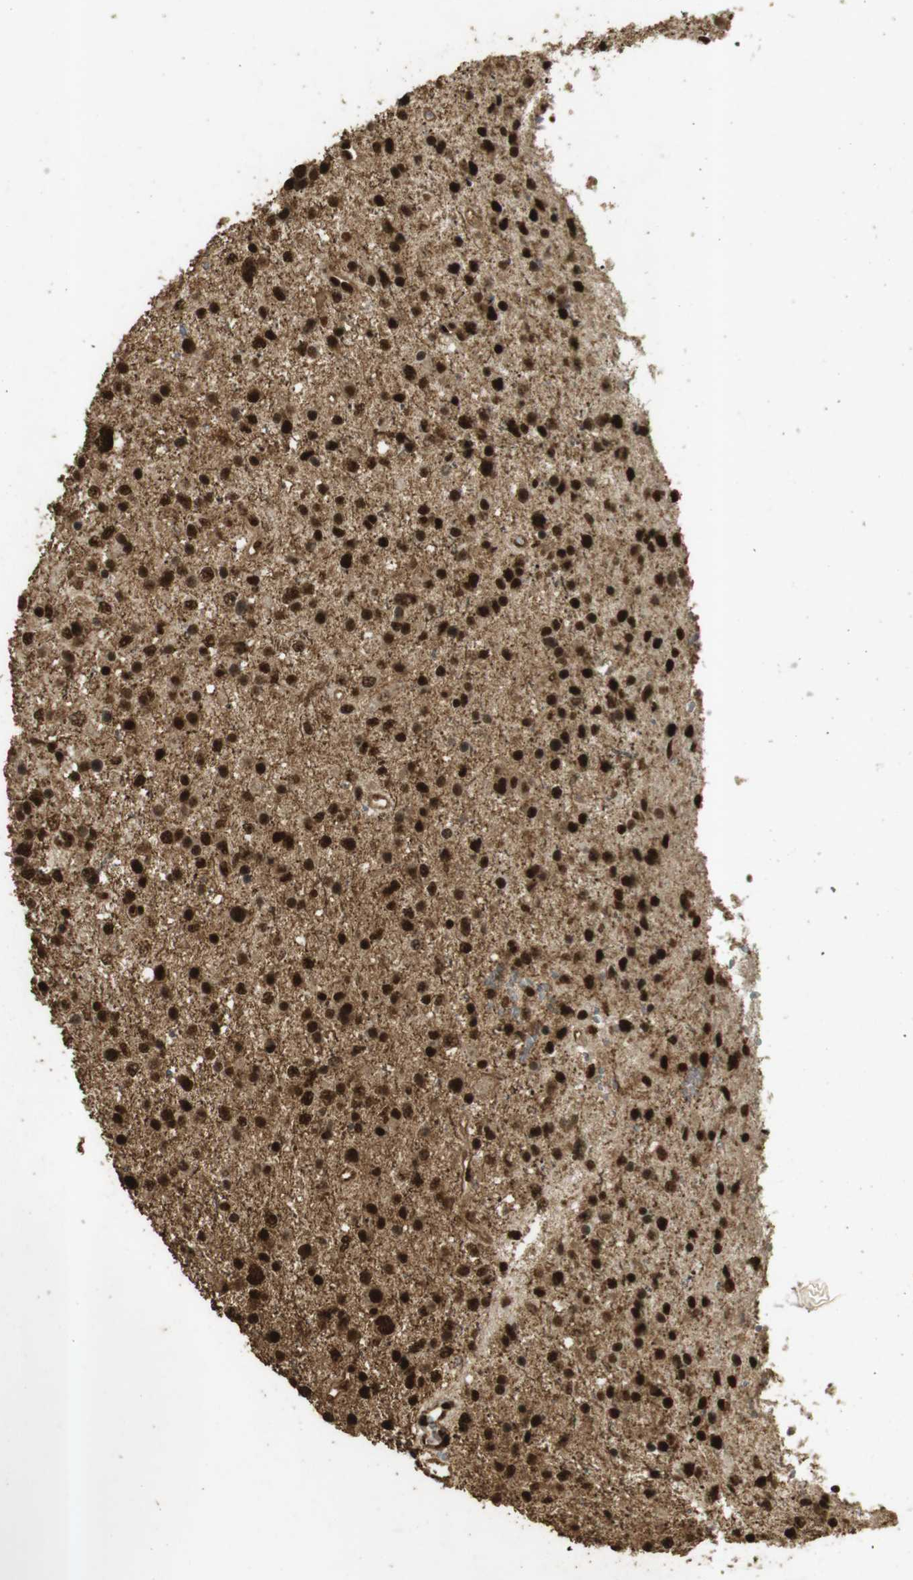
{"staining": {"intensity": "strong", "quantity": ">75%", "location": "nuclear"}, "tissue": "glioma", "cell_type": "Tumor cells", "image_type": "cancer", "snomed": [{"axis": "morphology", "description": "Glioma, malignant, Low grade"}, {"axis": "topography", "description": "Brain"}], "caption": "High-power microscopy captured an IHC histopathology image of low-grade glioma (malignant), revealing strong nuclear expression in about >75% of tumor cells.", "gene": "GATA4", "patient": {"sex": "female", "age": 37}}